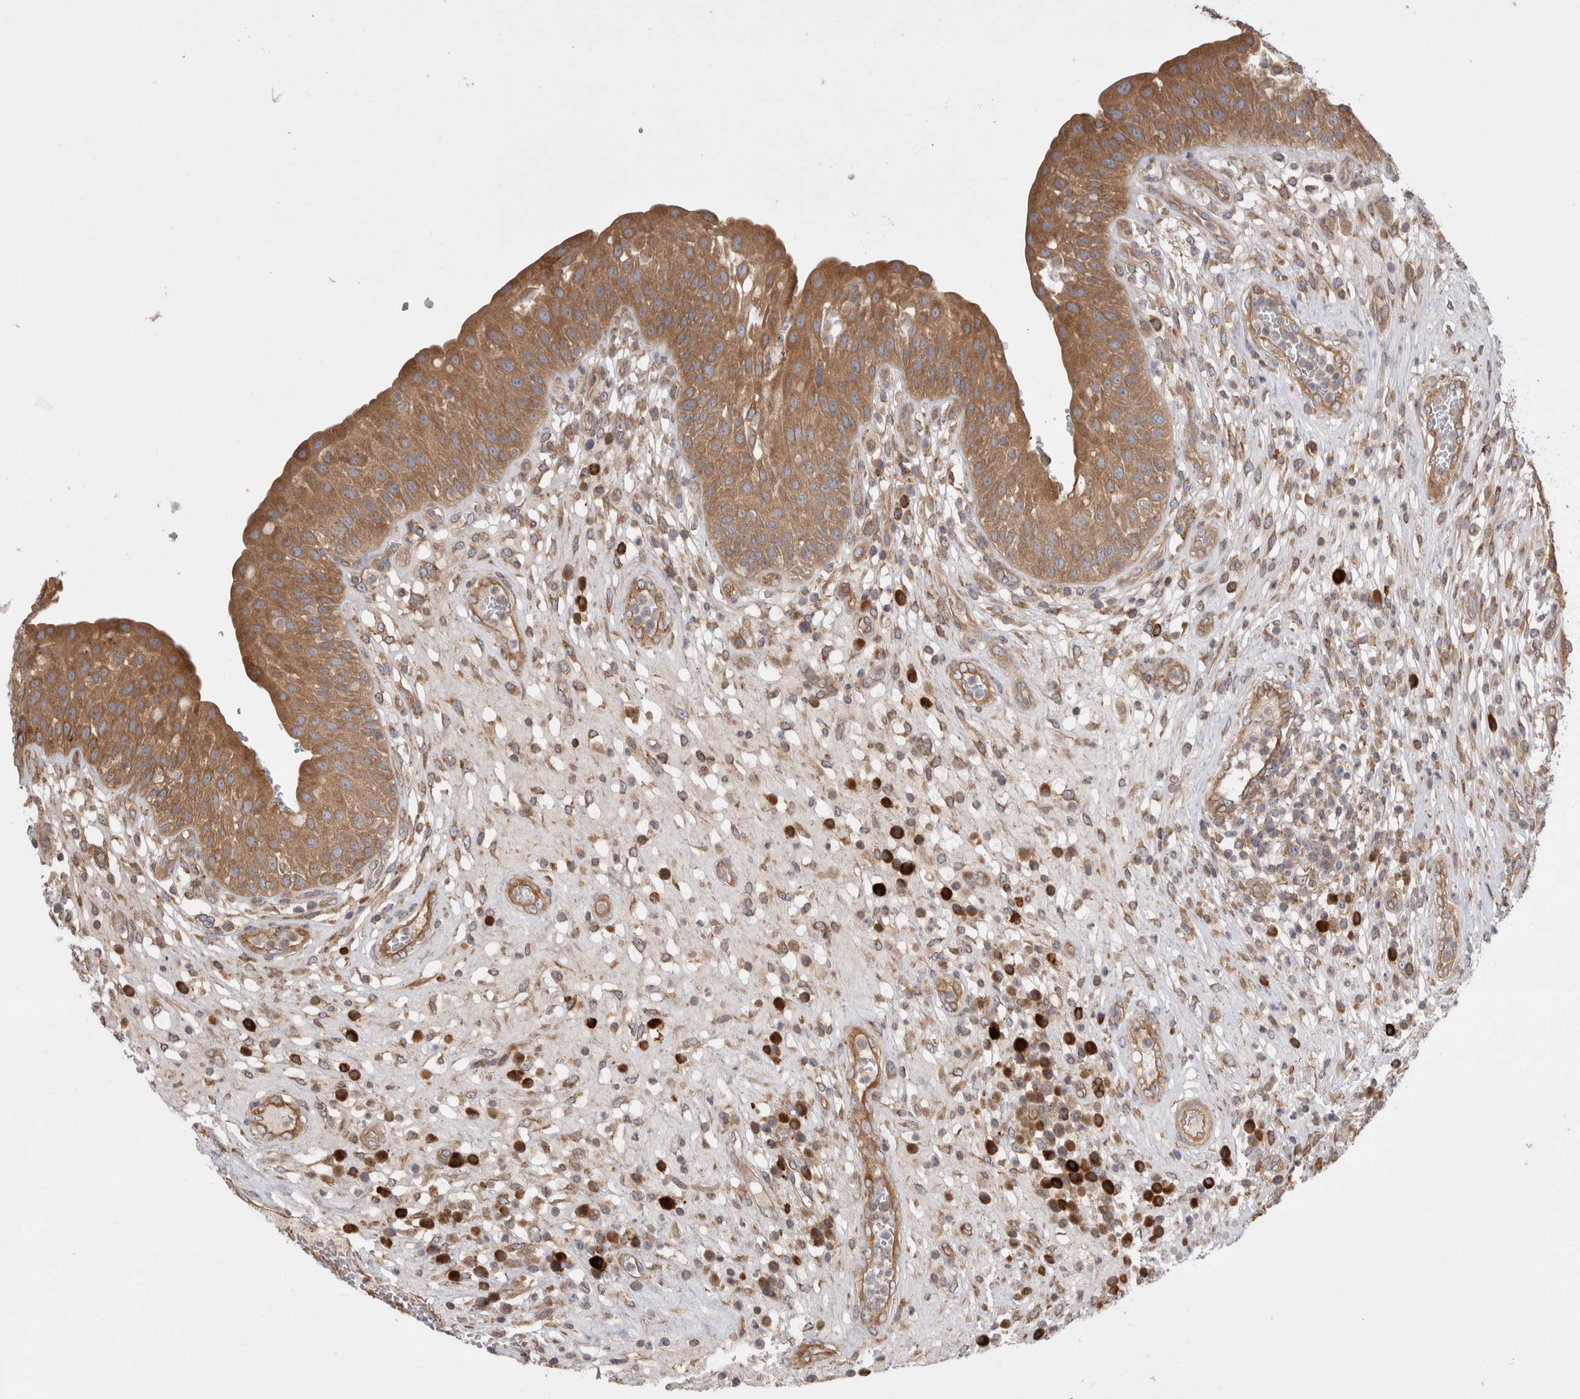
{"staining": {"intensity": "moderate", "quantity": ">75%", "location": "cytoplasmic/membranous"}, "tissue": "urinary bladder", "cell_type": "Urothelial cells", "image_type": "normal", "snomed": [{"axis": "morphology", "description": "Normal tissue, NOS"}, {"axis": "topography", "description": "Urinary bladder"}], "caption": "This histopathology image reveals immunohistochemistry (IHC) staining of normal urinary bladder, with medium moderate cytoplasmic/membranous positivity in approximately >75% of urothelial cells.", "gene": "PDCD10", "patient": {"sex": "female", "age": 62}}